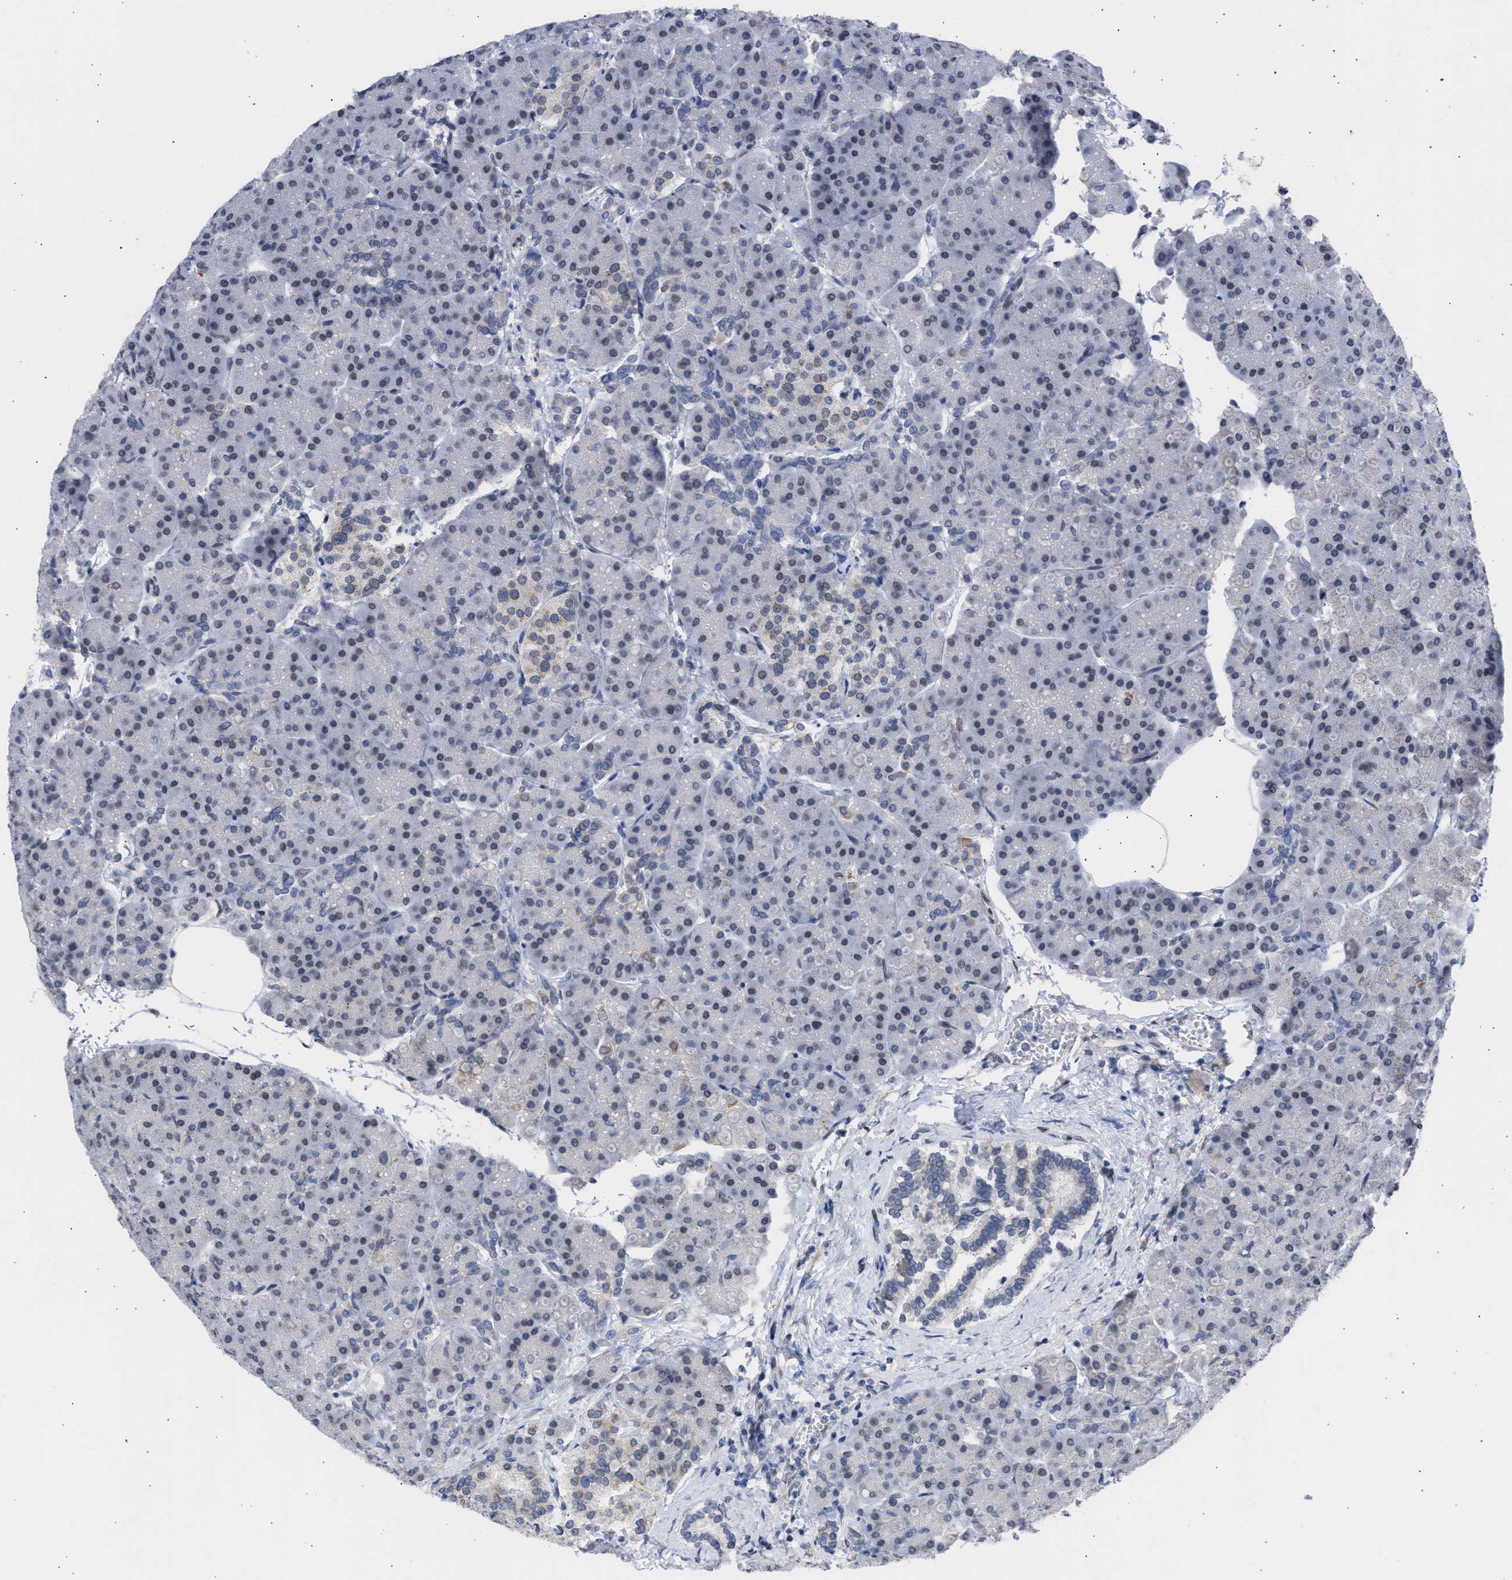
{"staining": {"intensity": "negative", "quantity": "none", "location": "none"}, "tissue": "pancreas", "cell_type": "Exocrine glandular cells", "image_type": "normal", "snomed": [{"axis": "morphology", "description": "Normal tissue, NOS"}, {"axis": "topography", "description": "Pancreas"}], "caption": "A micrograph of pancreas stained for a protein reveals no brown staining in exocrine glandular cells.", "gene": "NUP35", "patient": {"sex": "female", "age": 70}}